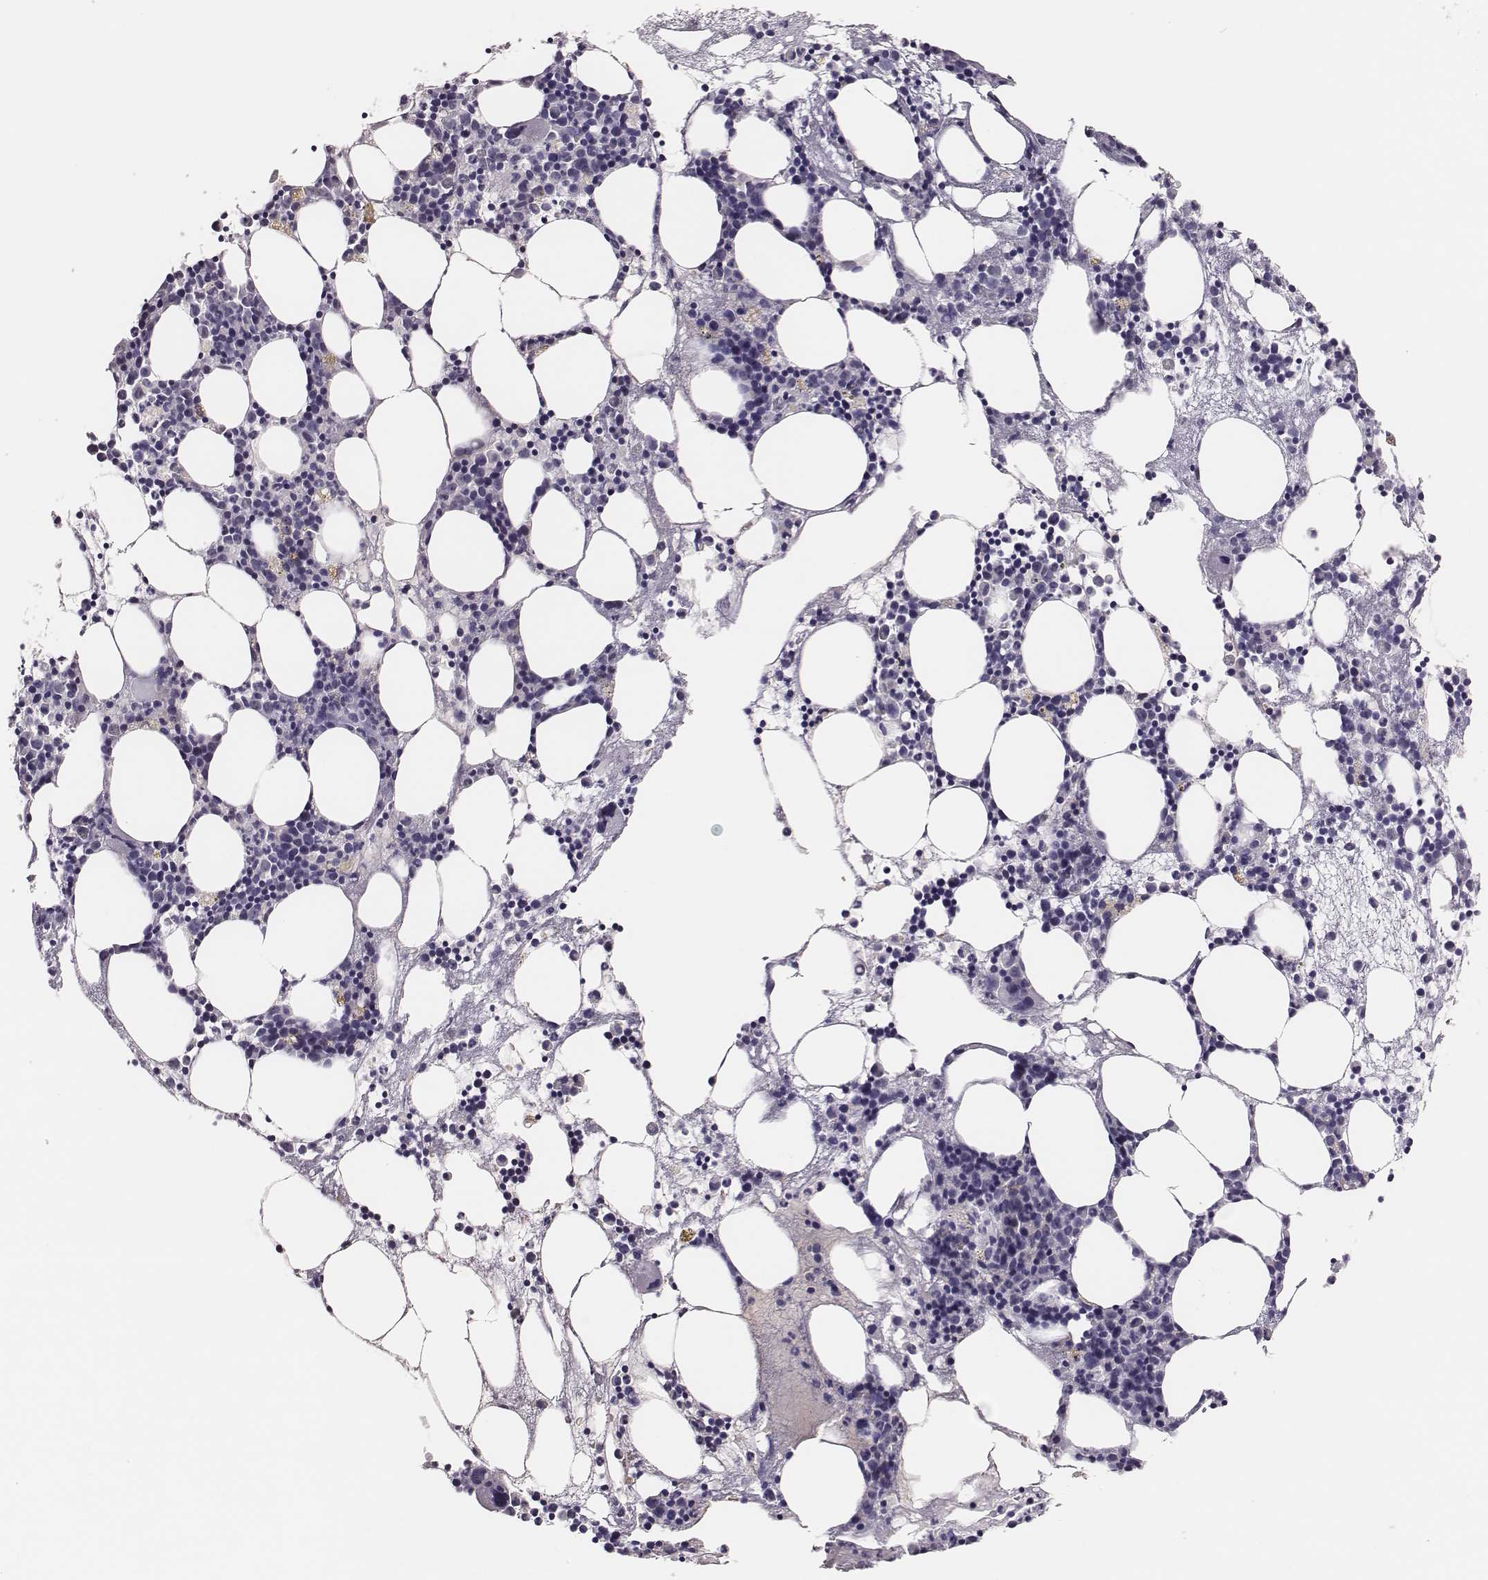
{"staining": {"intensity": "negative", "quantity": "none", "location": "none"}, "tissue": "bone marrow", "cell_type": "Hematopoietic cells", "image_type": "normal", "snomed": [{"axis": "morphology", "description": "Normal tissue, NOS"}, {"axis": "topography", "description": "Bone marrow"}], "caption": "This is an immunohistochemistry photomicrograph of benign human bone marrow. There is no expression in hematopoietic cells.", "gene": "SCML2", "patient": {"sex": "male", "age": 54}}